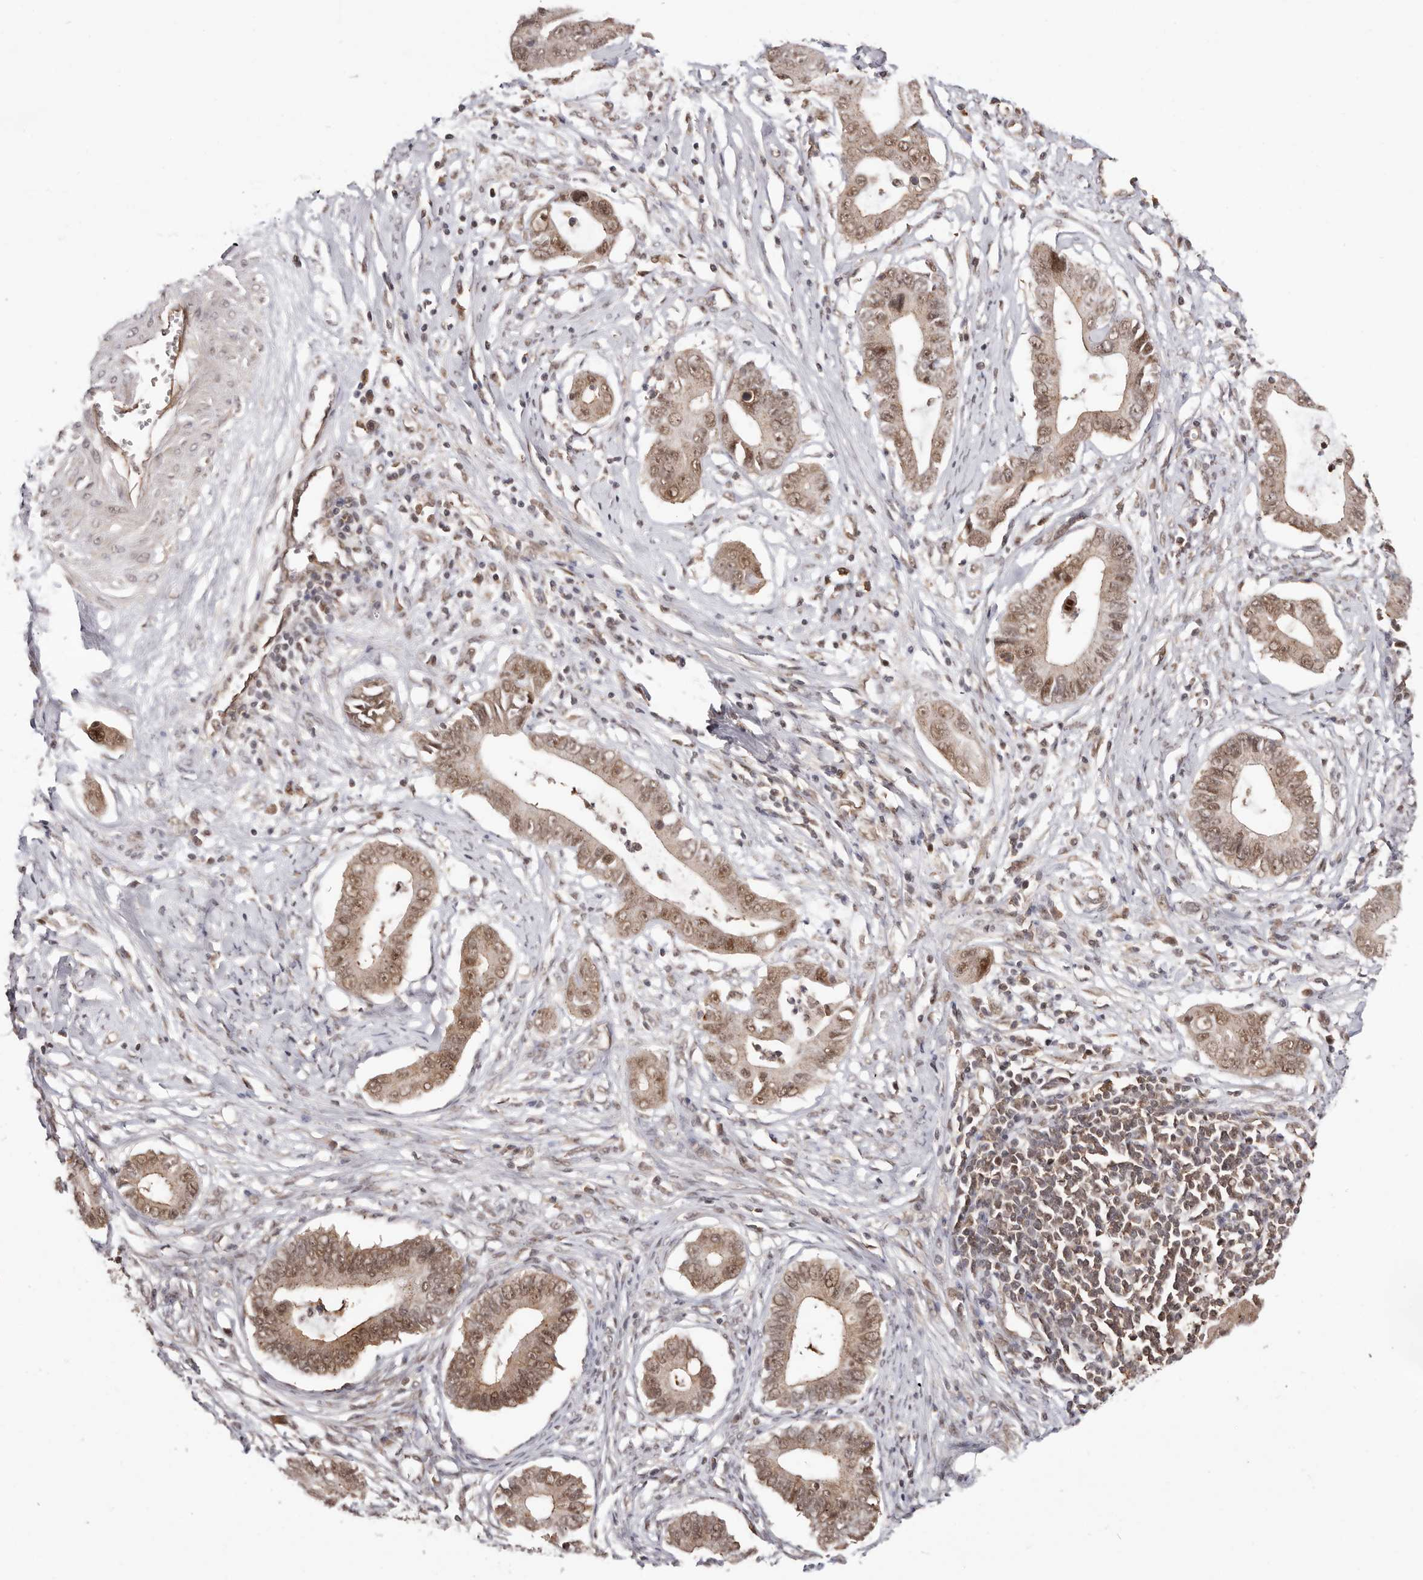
{"staining": {"intensity": "moderate", "quantity": ">75%", "location": "cytoplasmic/membranous,nuclear"}, "tissue": "cervical cancer", "cell_type": "Tumor cells", "image_type": "cancer", "snomed": [{"axis": "morphology", "description": "Adenocarcinoma, NOS"}, {"axis": "topography", "description": "Cervix"}], "caption": "A photomicrograph of cervical adenocarcinoma stained for a protein shows moderate cytoplasmic/membranous and nuclear brown staining in tumor cells.", "gene": "MED8", "patient": {"sex": "female", "age": 44}}